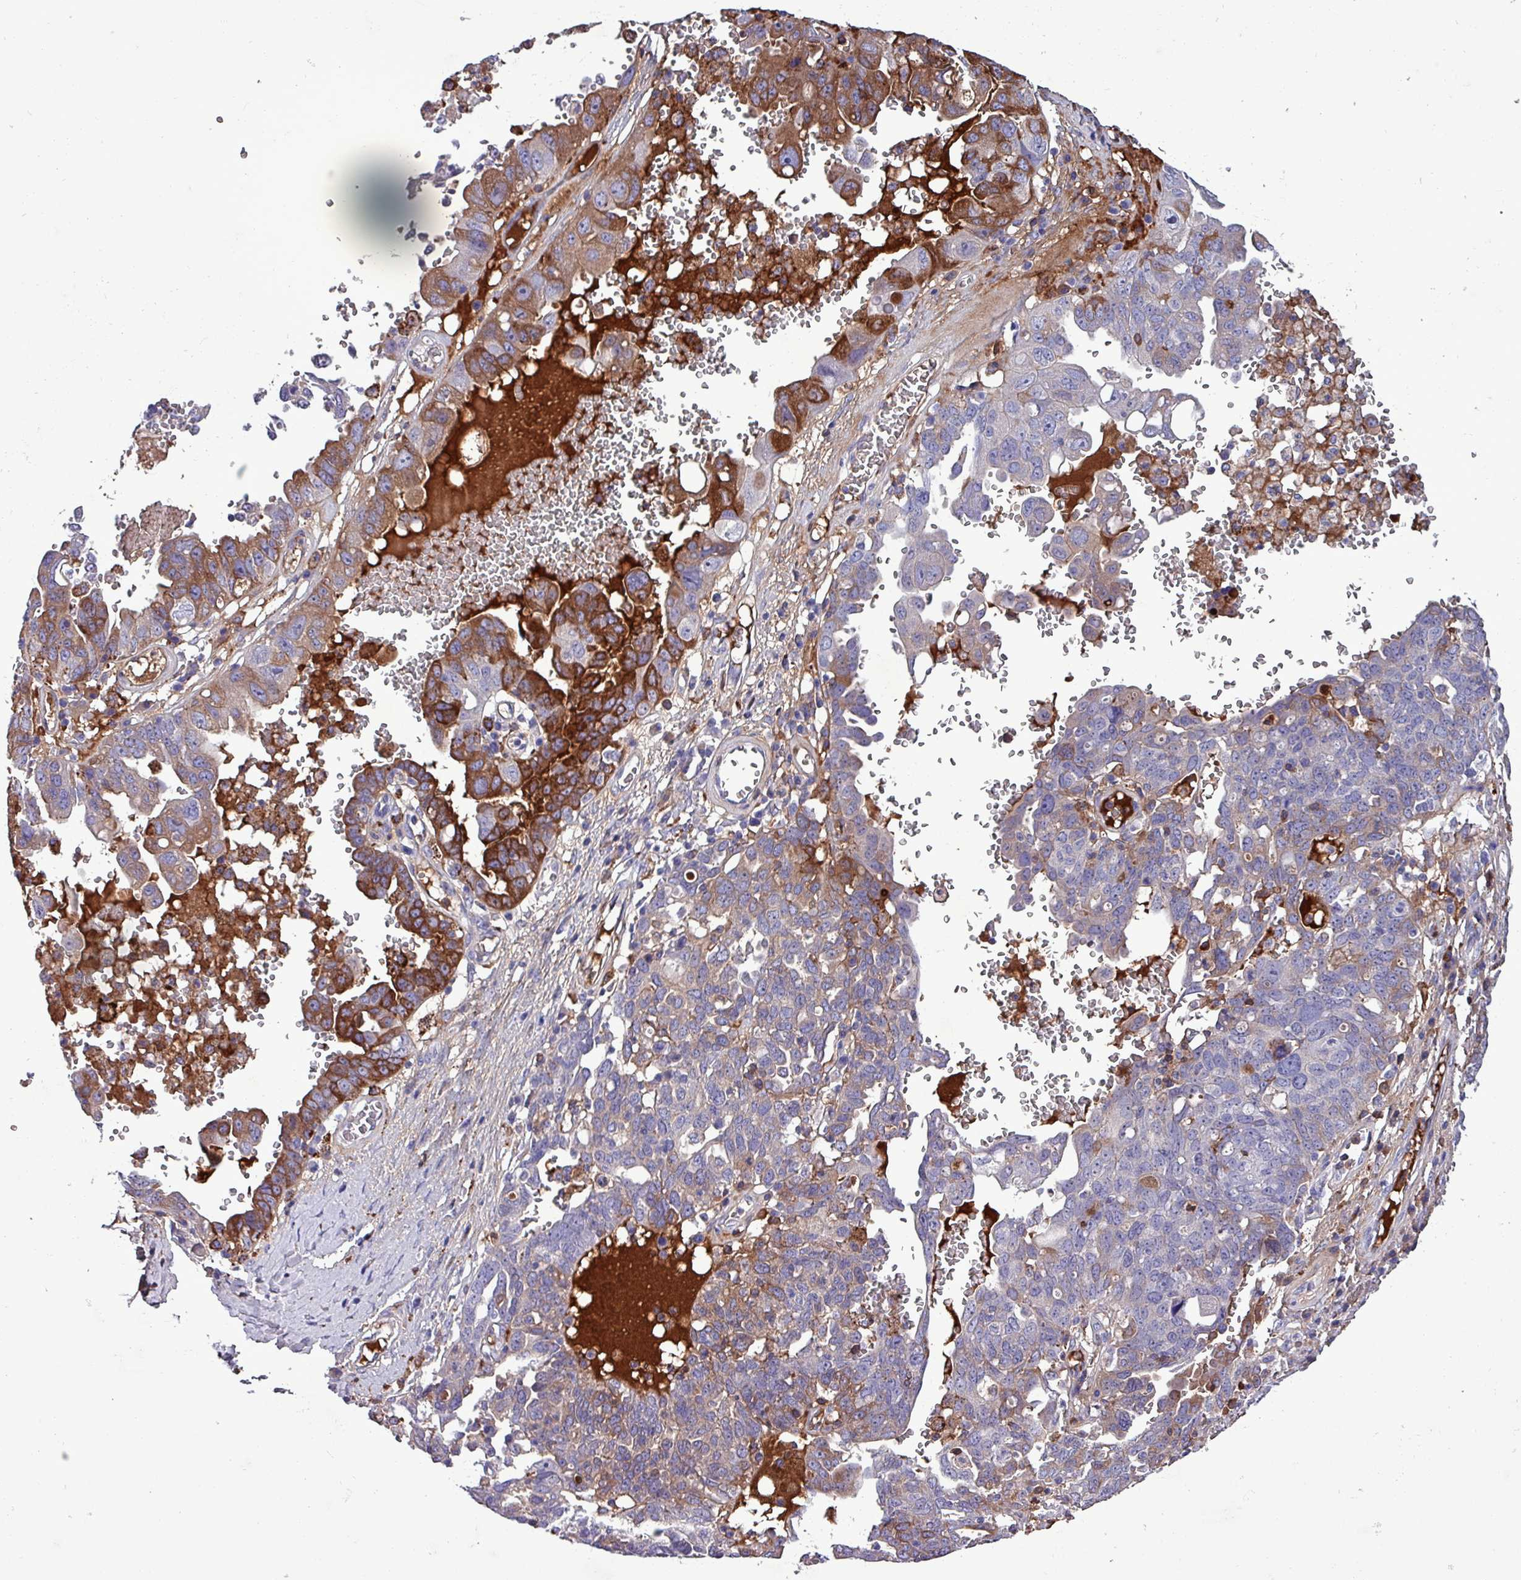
{"staining": {"intensity": "moderate", "quantity": "25%-75%", "location": "cytoplasmic/membranous"}, "tissue": "ovarian cancer", "cell_type": "Tumor cells", "image_type": "cancer", "snomed": [{"axis": "morphology", "description": "Carcinoma, endometroid"}, {"axis": "topography", "description": "Ovary"}], "caption": "Moderate cytoplasmic/membranous protein staining is seen in approximately 25%-75% of tumor cells in ovarian cancer (endometroid carcinoma).", "gene": "HP", "patient": {"sex": "female", "age": 62}}